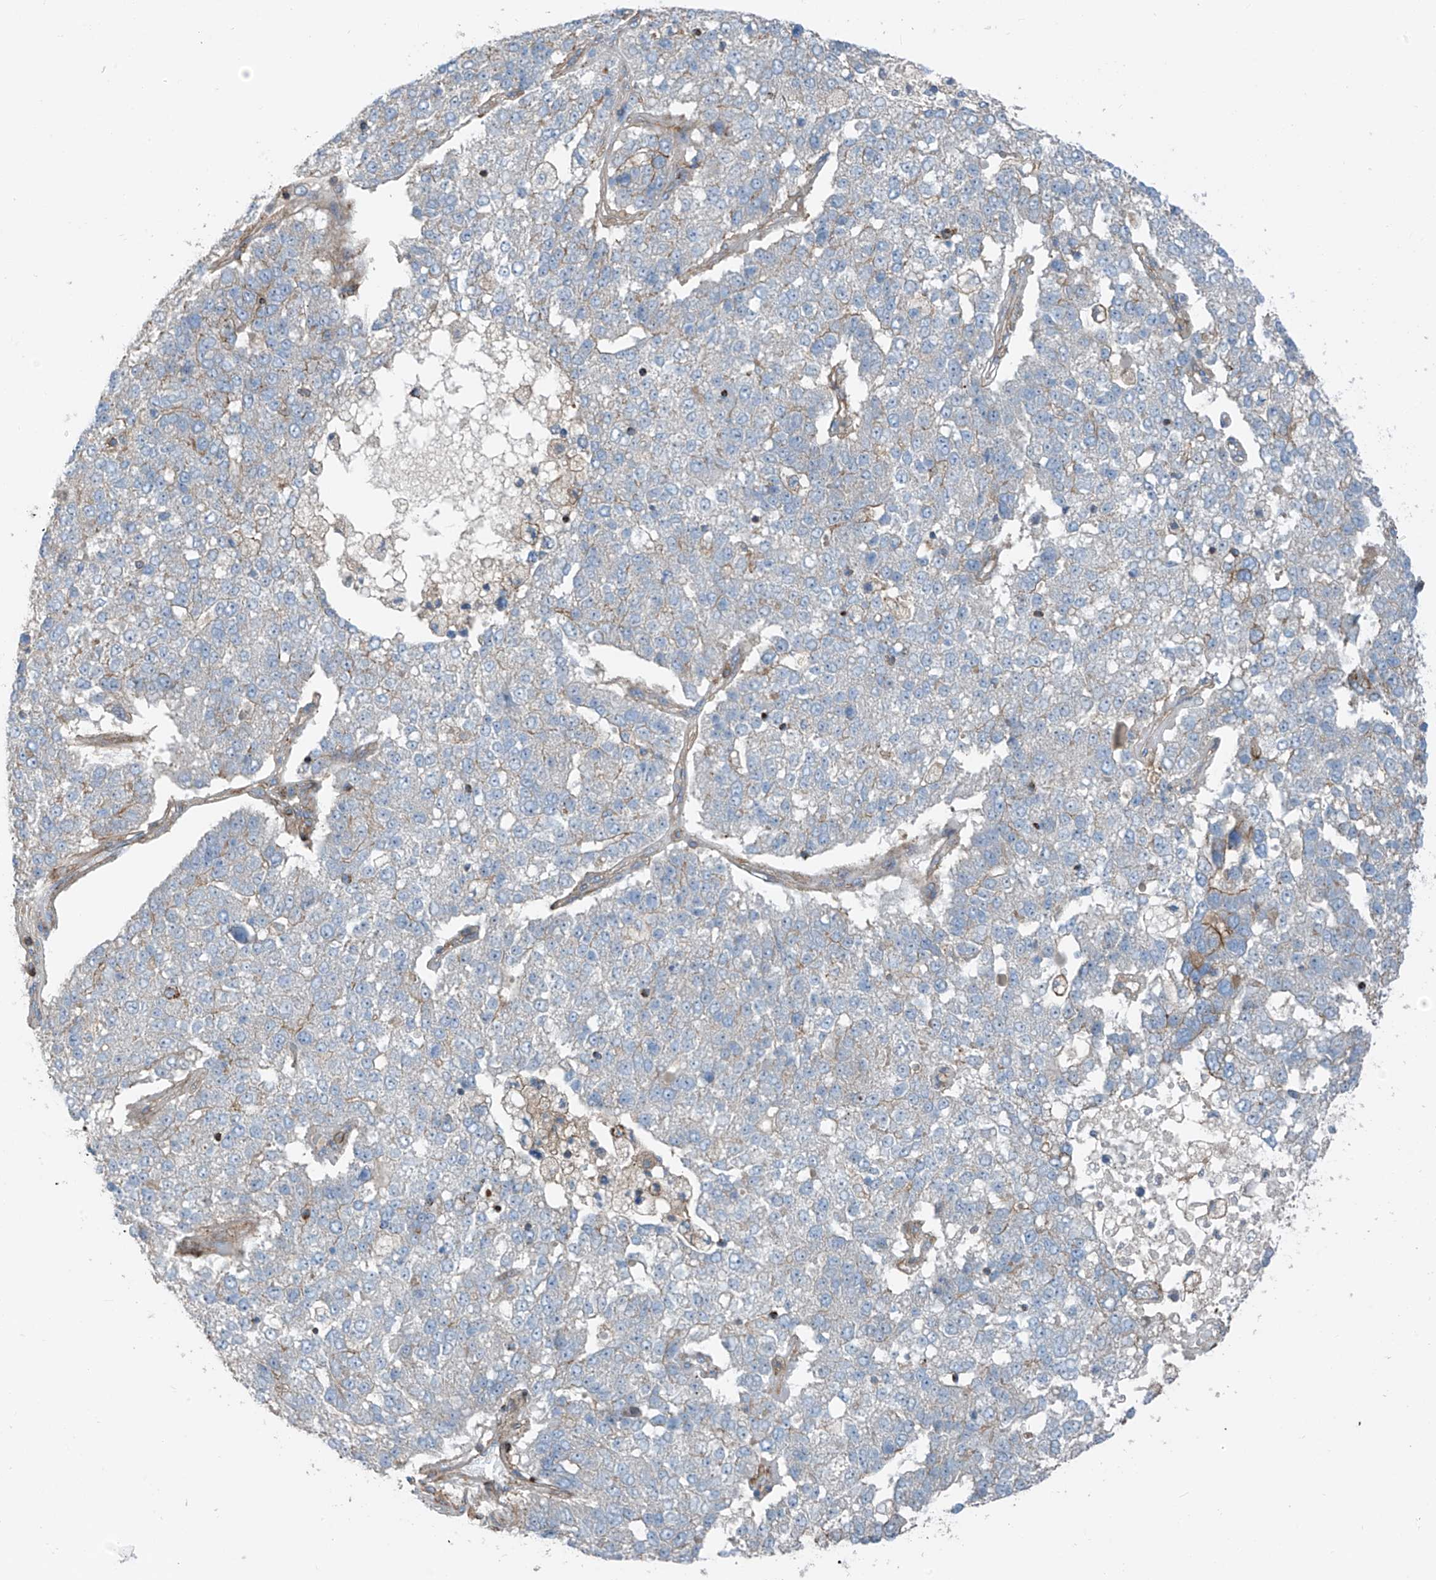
{"staining": {"intensity": "moderate", "quantity": "<25%", "location": "cytoplasmic/membranous"}, "tissue": "pancreatic cancer", "cell_type": "Tumor cells", "image_type": "cancer", "snomed": [{"axis": "morphology", "description": "Adenocarcinoma, NOS"}, {"axis": "topography", "description": "Pancreas"}], "caption": "The immunohistochemical stain labels moderate cytoplasmic/membranous staining in tumor cells of pancreatic adenocarcinoma tissue.", "gene": "SLC1A5", "patient": {"sex": "female", "age": 61}}